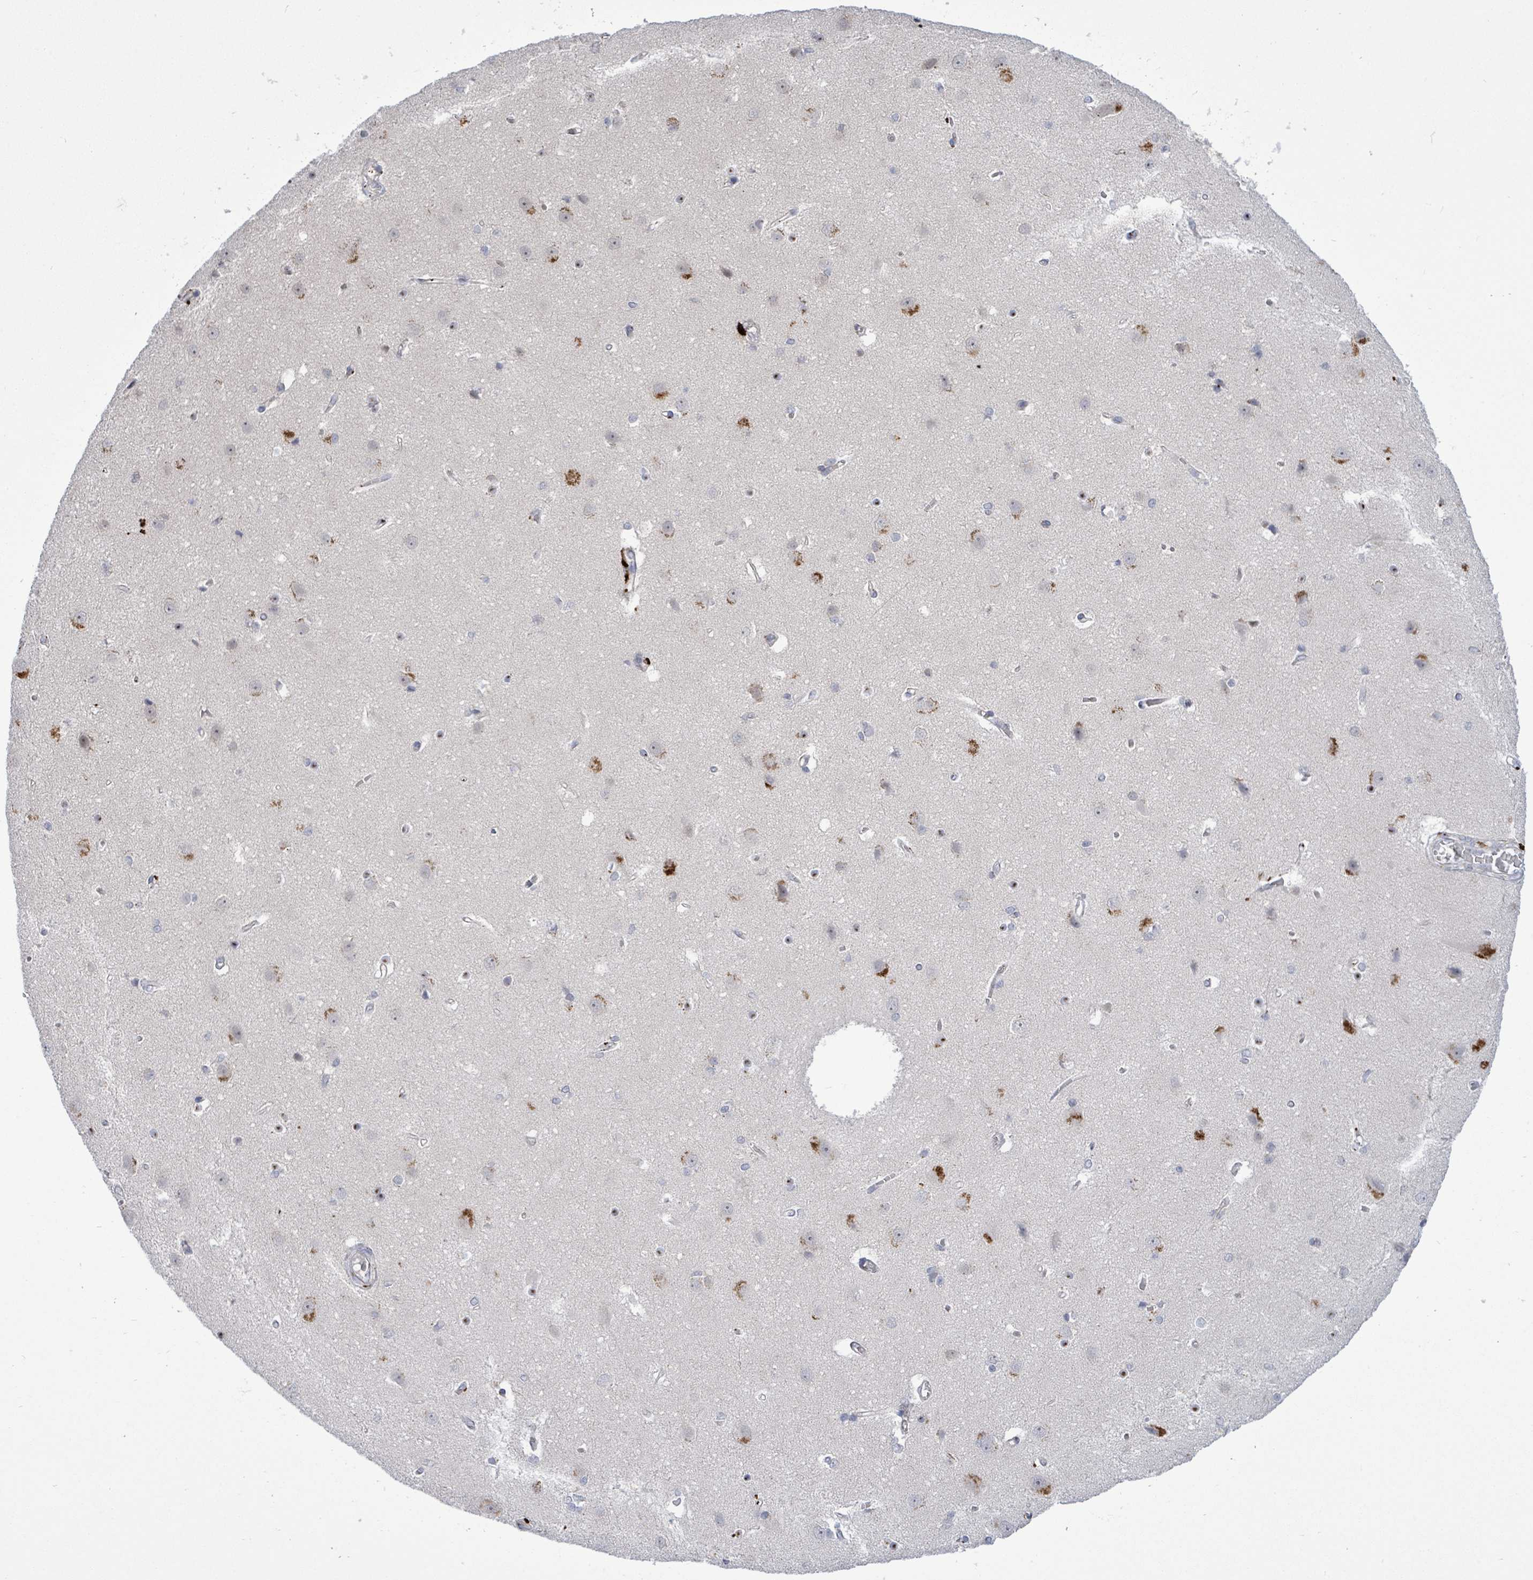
{"staining": {"intensity": "negative", "quantity": "none", "location": "none"}, "tissue": "cerebral cortex", "cell_type": "Endothelial cells", "image_type": "normal", "snomed": [{"axis": "morphology", "description": "Normal tissue, NOS"}, {"axis": "topography", "description": "Cerebral cortex"}], "caption": "The micrograph exhibits no staining of endothelial cells in benign cerebral cortex. (DAB immunohistochemistry with hematoxylin counter stain).", "gene": "CT45A10", "patient": {"sex": "male", "age": 37}}